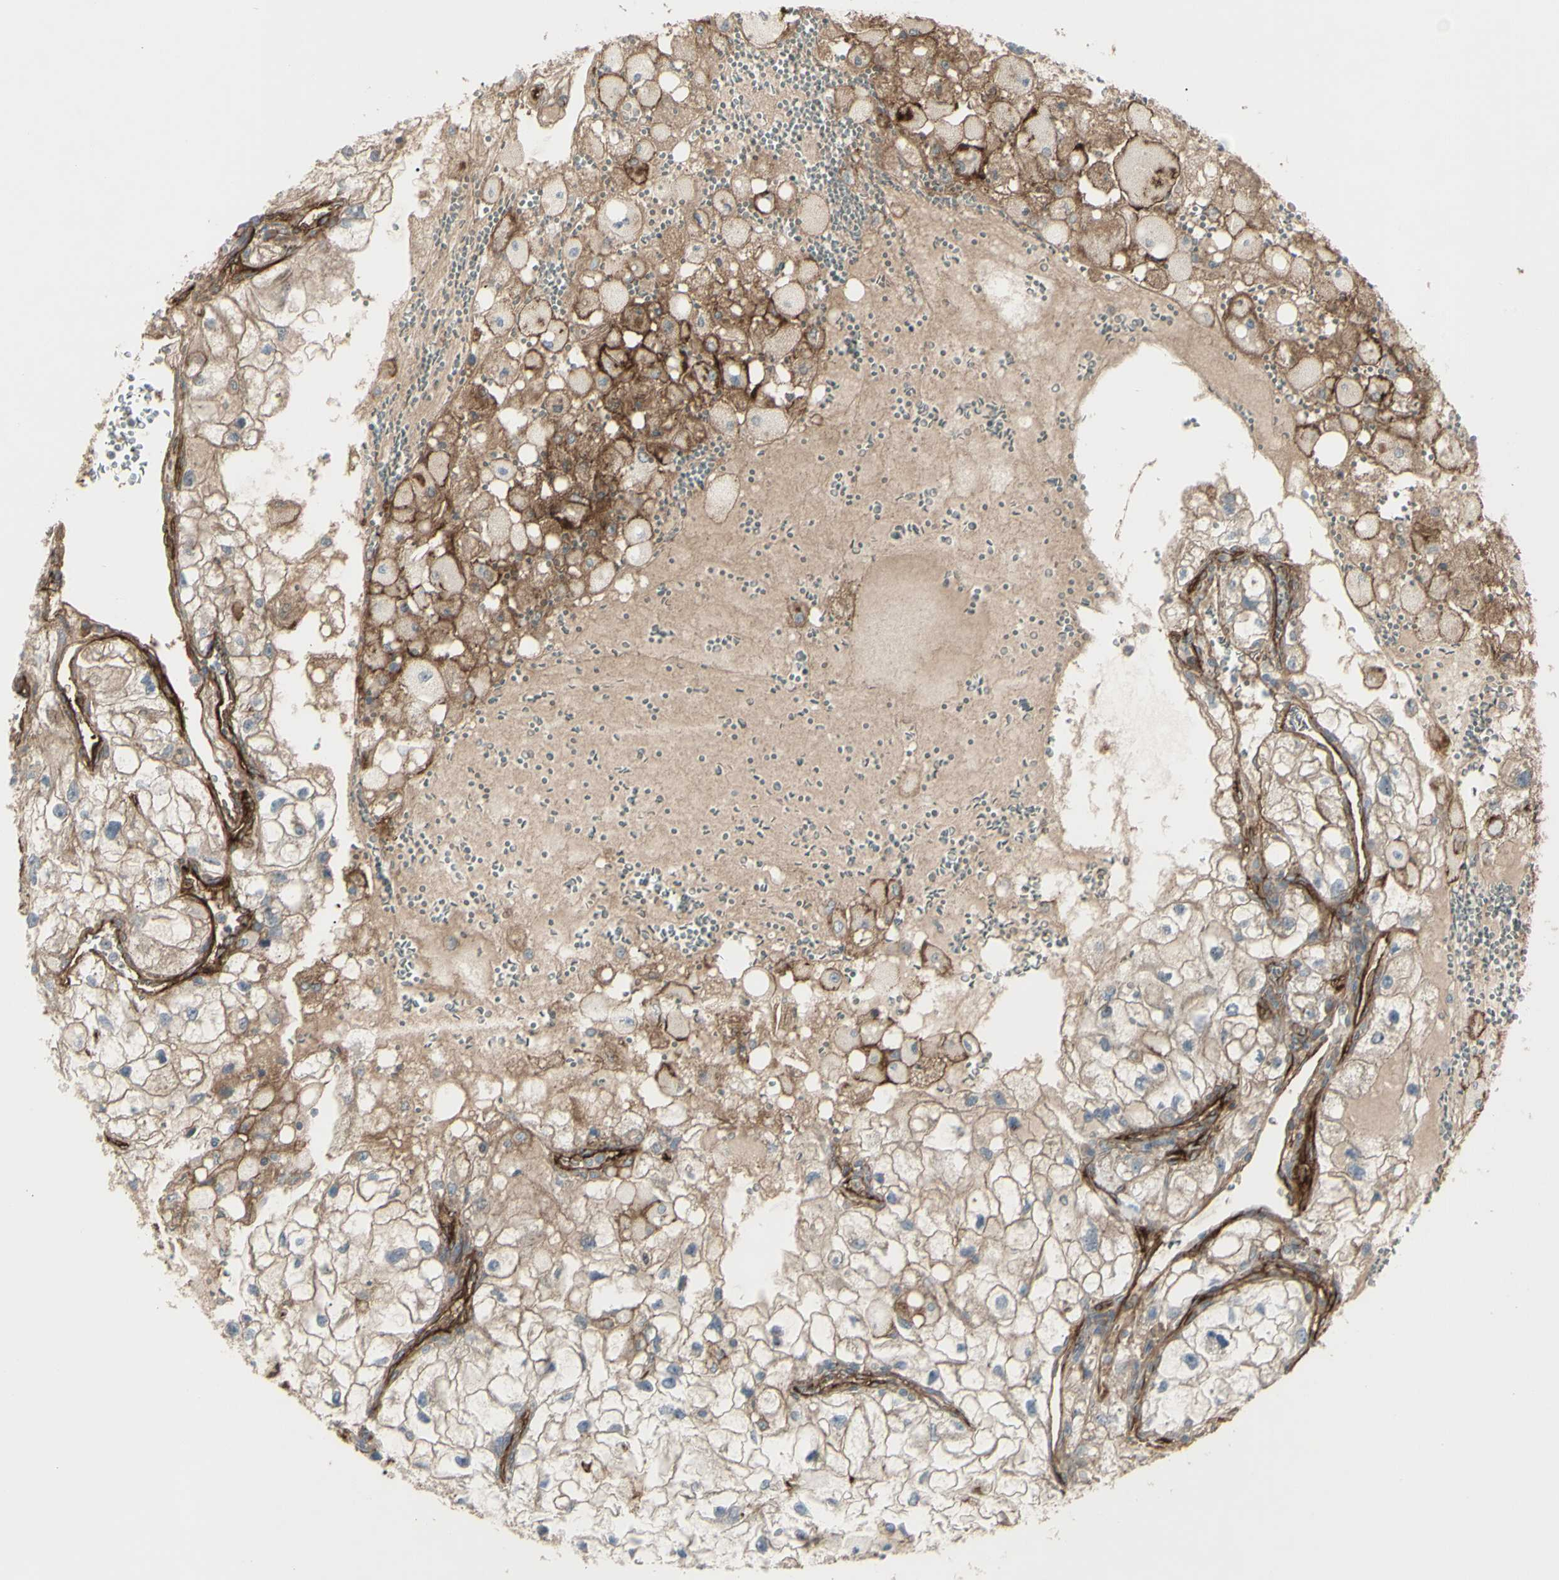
{"staining": {"intensity": "moderate", "quantity": "<25%", "location": "cytoplasmic/membranous"}, "tissue": "renal cancer", "cell_type": "Tumor cells", "image_type": "cancer", "snomed": [{"axis": "morphology", "description": "Adenocarcinoma, NOS"}, {"axis": "topography", "description": "Kidney"}], "caption": "There is low levels of moderate cytoplasmic/membranous expression in tumor cells of renal cancer, as demonstrated by immunohistochemical staining (brown color).", "gene": "CD276", "patient": {"sex": "female", "age": 70}}